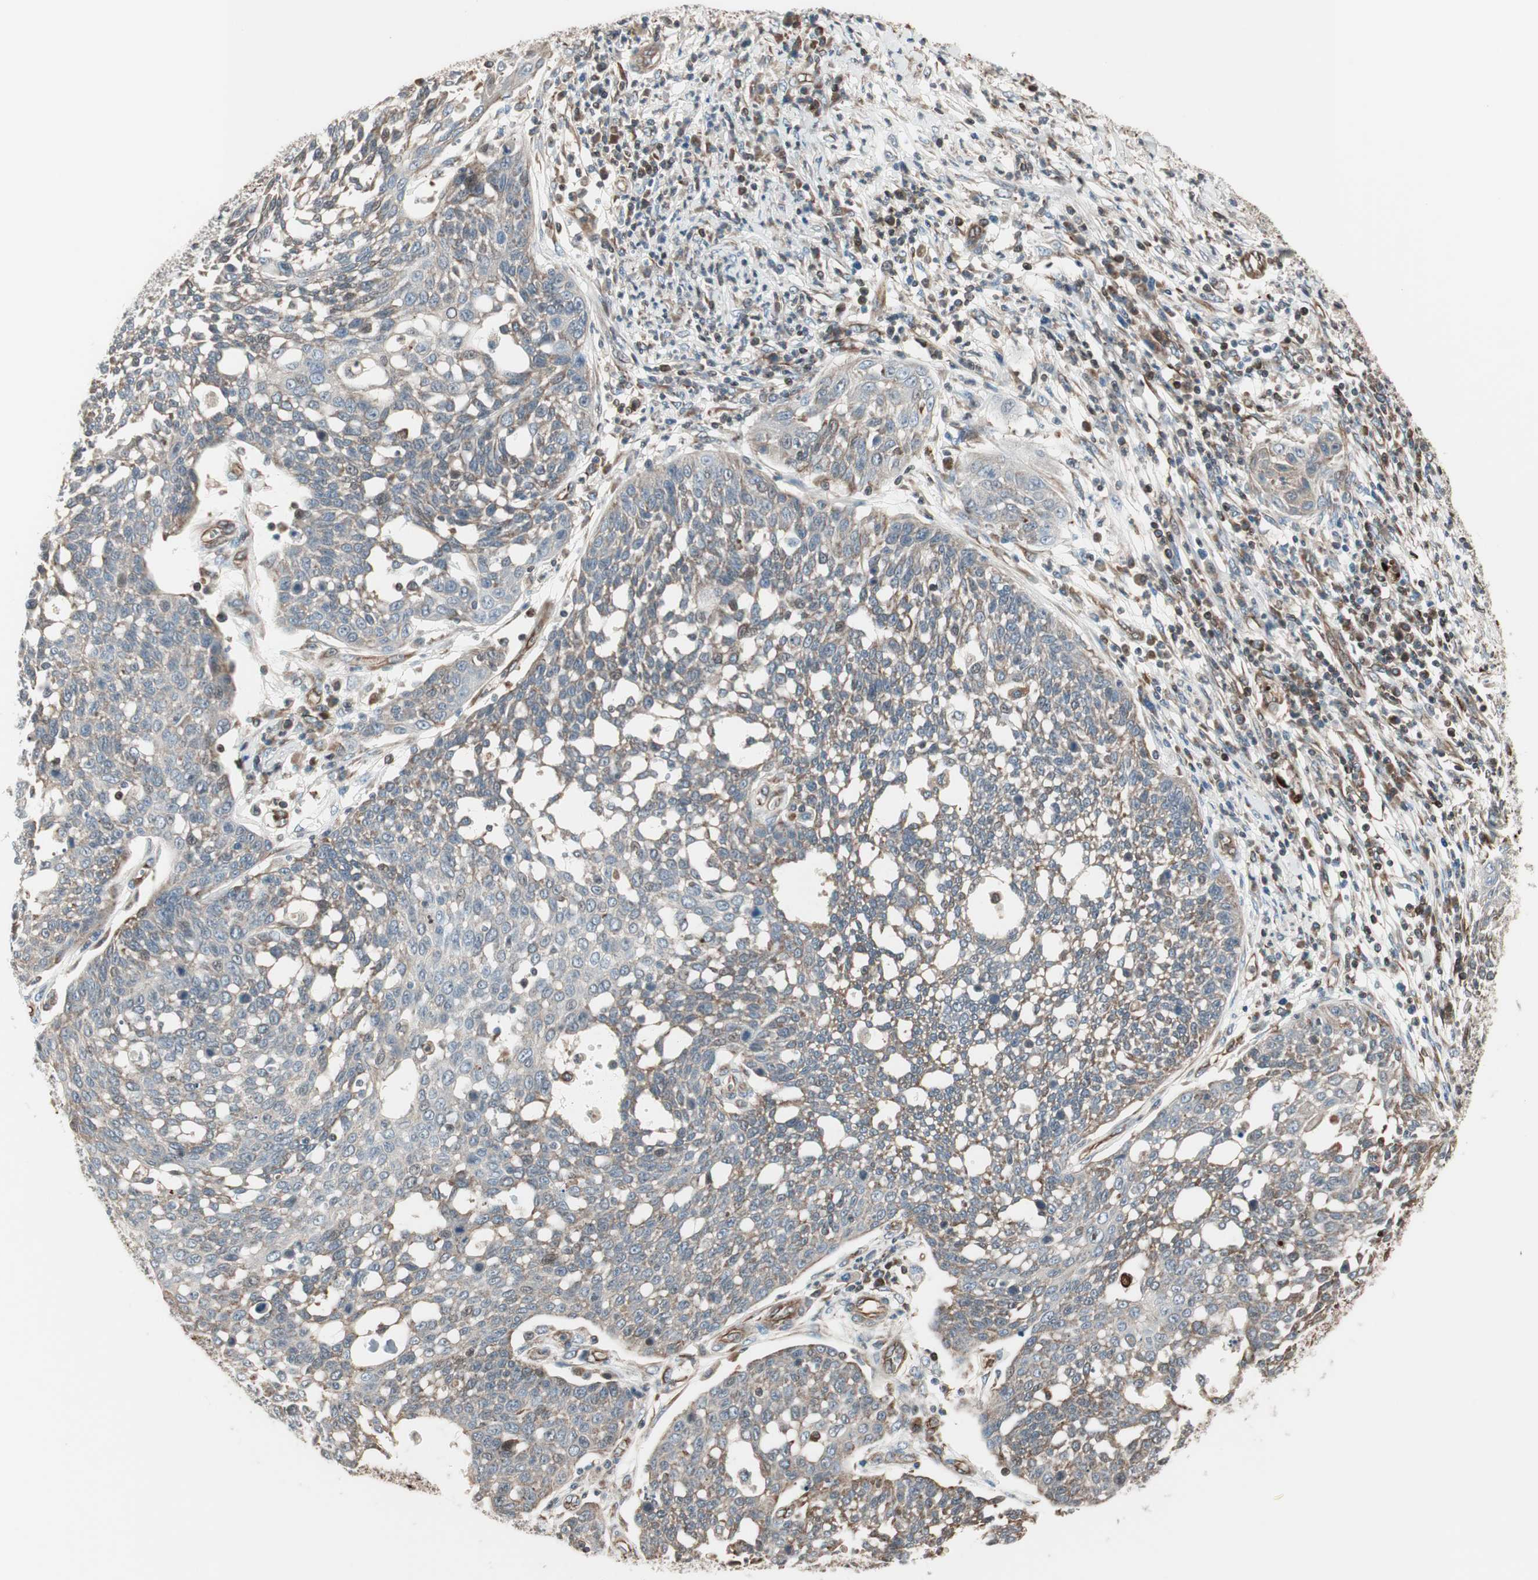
{"staining": {"intensity": "weak", "quantity": ">75%", "location": "cytoplasmic/membranous"}, "tissue": "cervical cancer", "cell_type": "Tumor cells", "image_type": "cancer", "snomed": [{"axis": "morphology", "description": "Squamous cell carcinoma, NOS"}, {"axis": "topography", "description": "Cervix"}], "caption": "High-magnification brightfield microscopy of cervical cancer (squamous cell carcinoma) stained with DAB (3,3'-diaminobenzidine) (brown) and counterstained with hematoxylin (blue). tumor cells exhibit weak cytoplasmic/membranous positivity is present in about>75% of cells.", "gene": "MAD2L2", "patient": {"sex": "female", "age": 34}}